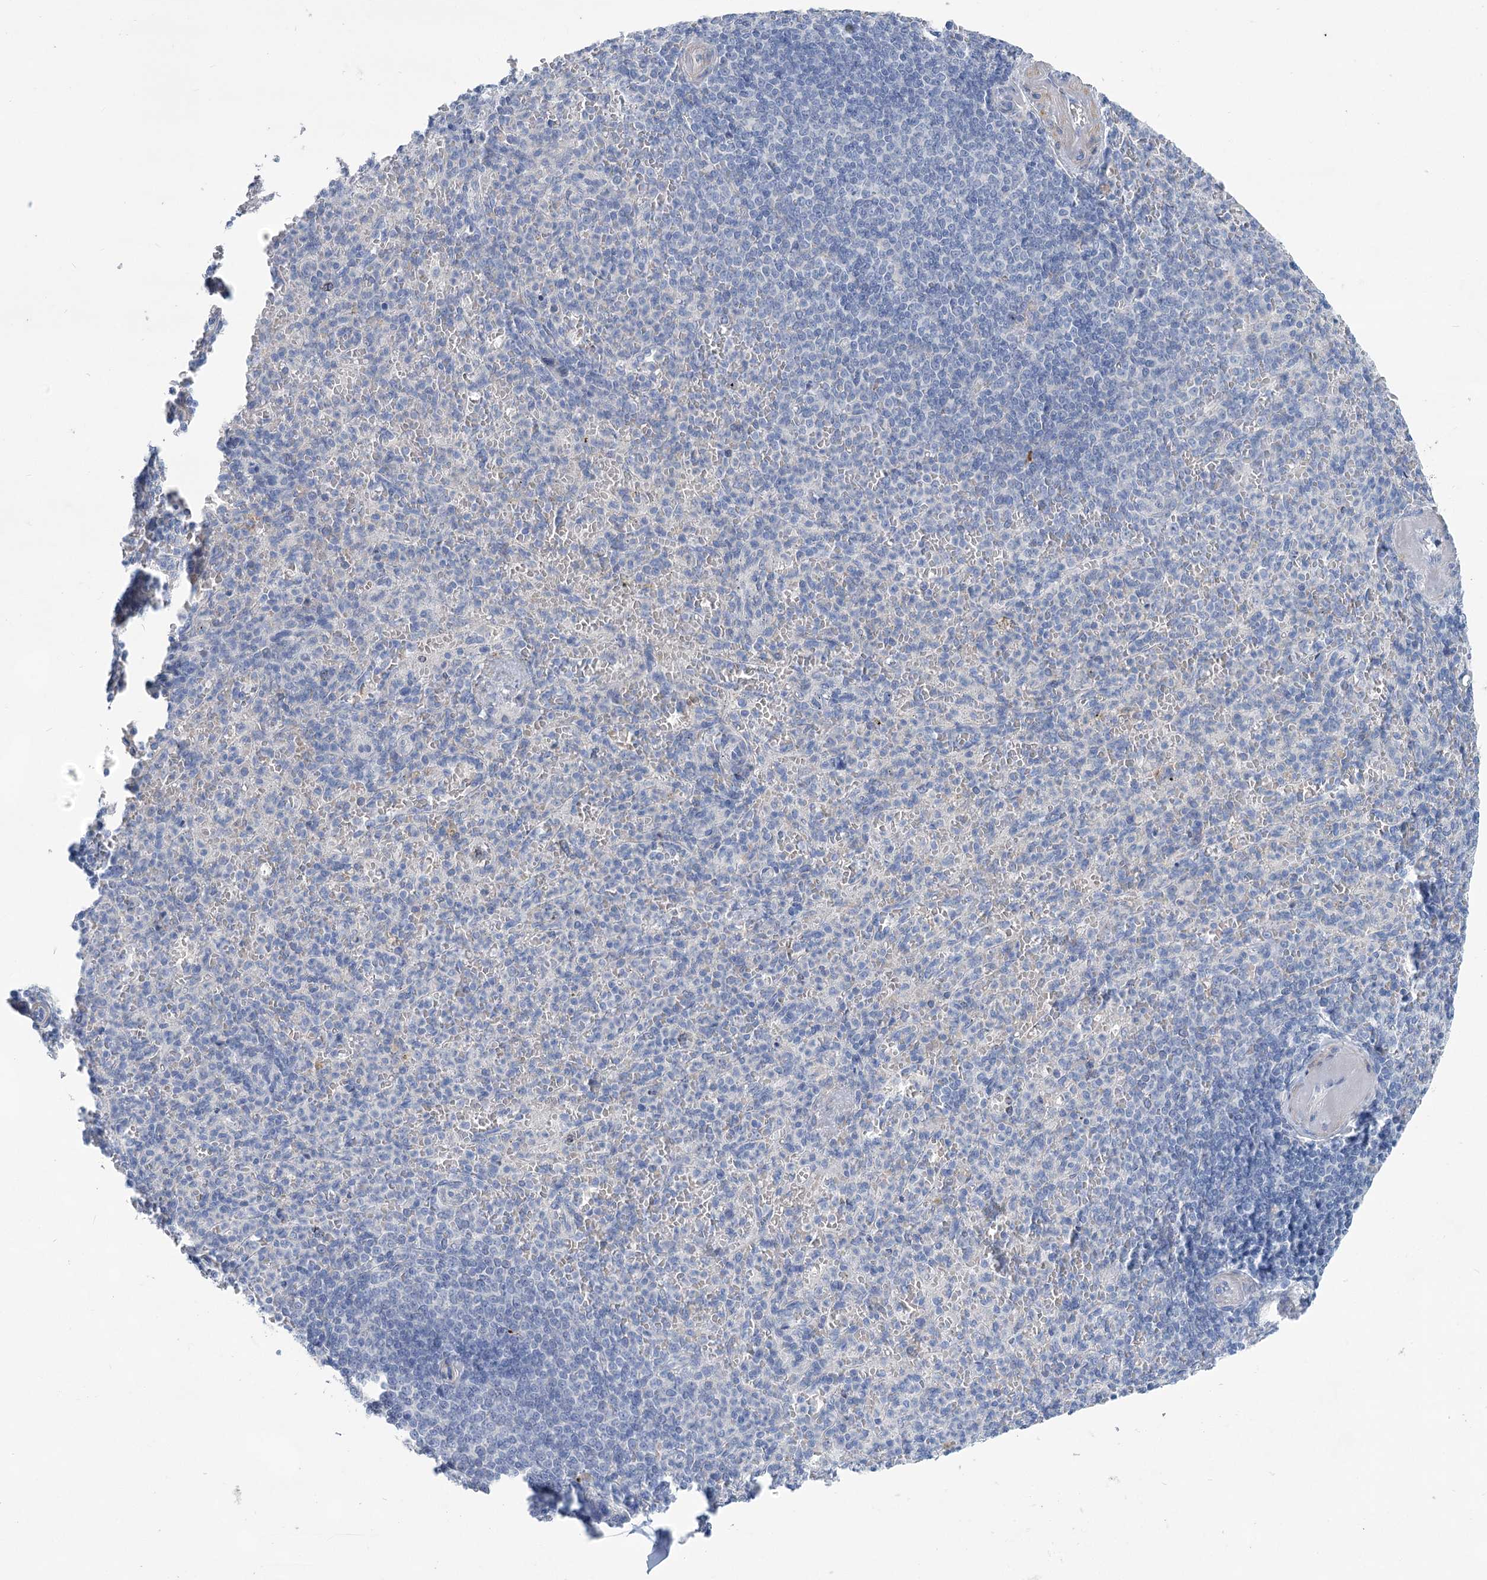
{"staining": {"intensity": "moderate", "quantity": "<25%", "location": "cytoplasmic/membranous"}, "tissue": "spleen", "cell_type": "Cells in red pulp", "image_type": "normal", "snomed": [{"axis": "morphology", "description": "Normal tissue, NOS"}, {"axis": "topography", "description": "Spleen"}], "caption": "This is a photomicrograph of IHC staining of unremarkable spleen, which shows moderate expression in the cytoplasmic/membranous of cells in red pulp.", "gene": "WDR74", "patient": {"sex": "female", "age": 74}}